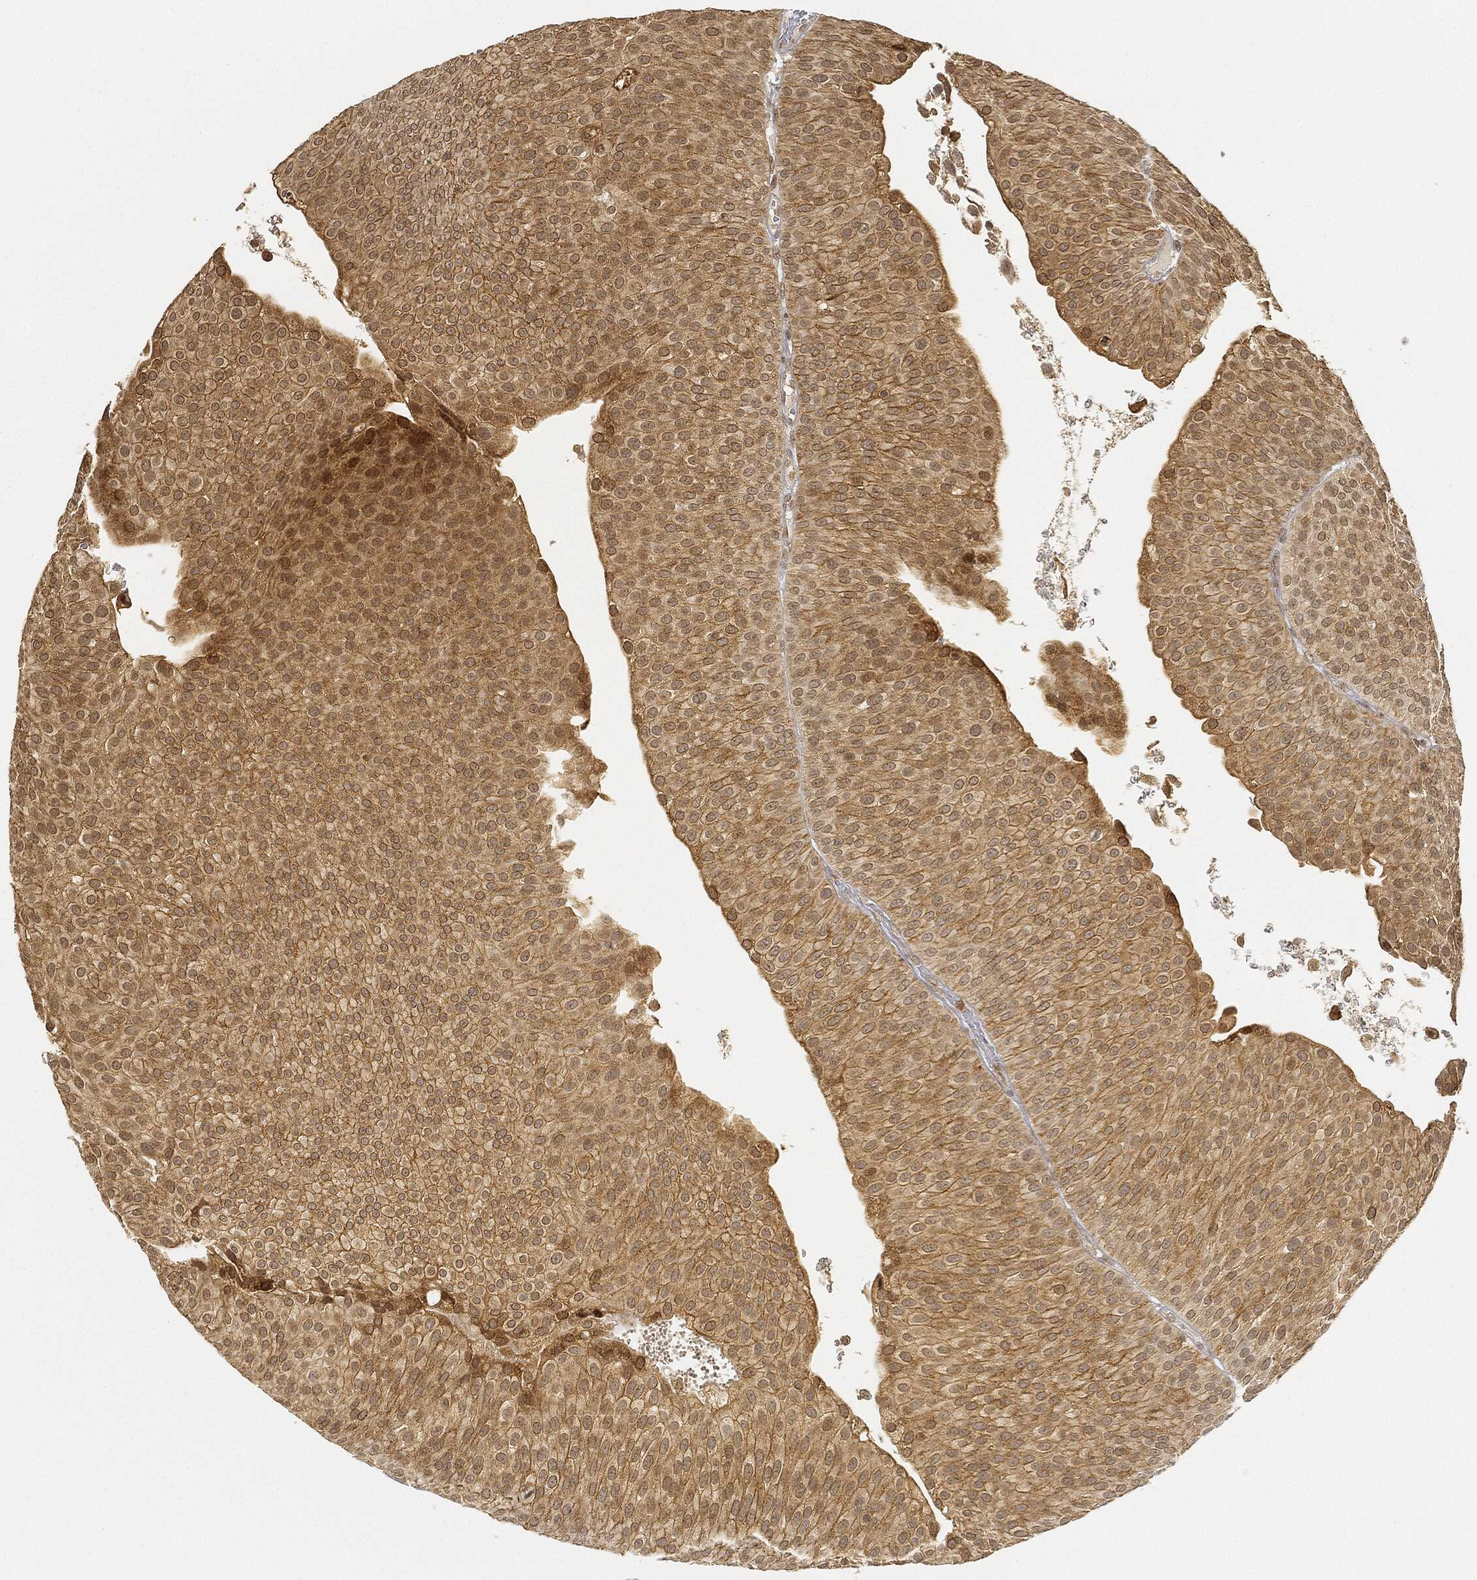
{"staining": {"intensity": "moderate", "quantity": "25%-75%", "location": "cytoplasmic/membranous"}, "tissue": "urothelial cancer", "cell_type": "Tumor cells", "image_type": "cancer", "snomed": [{"axis": "morphology", "description": "Urothelial carcinoma, Low grade"}, {"axis": "topography", "description": "Urinary bladder"}], "caption": "Protein expression by immunohistochemistry exhibits moderate cytoplasmic/membranous positivity in about 25%-75% of tumor cells in urothelial carcinoma (low-grade).", "gene": "CIB1", "patient": {"sex": "male", "age": 65}}